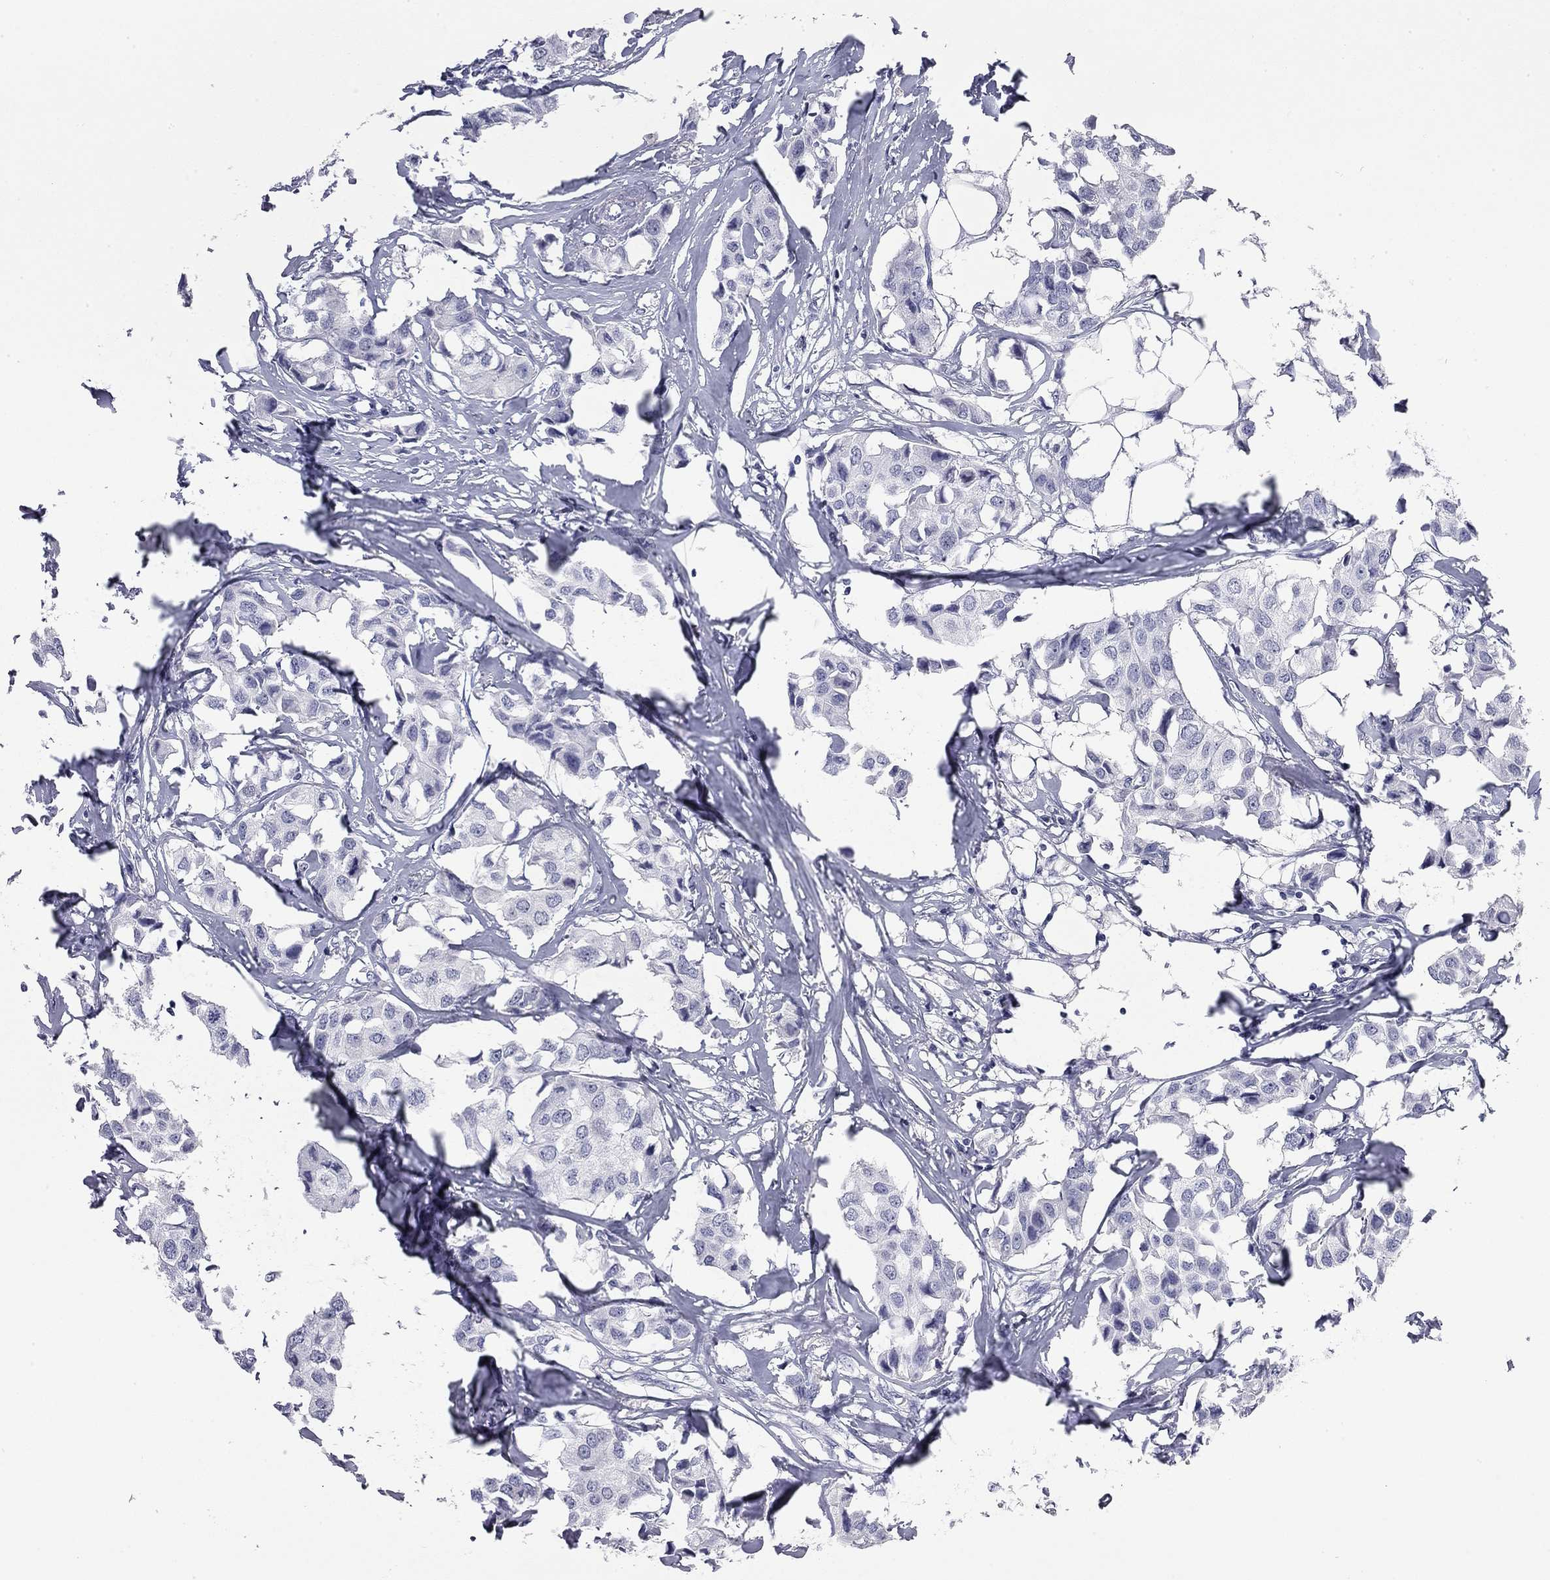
{"staining": {"intensity": "negative", "quantity": "none", "location": "none"}, "tissue": "breast cancer", "cell_type": "Tumor cells", "image_type": "cancer", "snomed": [{"axis": "morphology", "description": "Duct carcinoma"}, {"axis": "topography", "description": "Breast"}], "caption": "IHC of breast cancer displays no expression in tumor cells. The staining was performed using DAB to visualize the protein expression in brown, while the nuclei were stained in blue with hematoxylin (Magnification: 20x).", "gene": "AK8", "patient": {"sex": "female", "age": 80}}